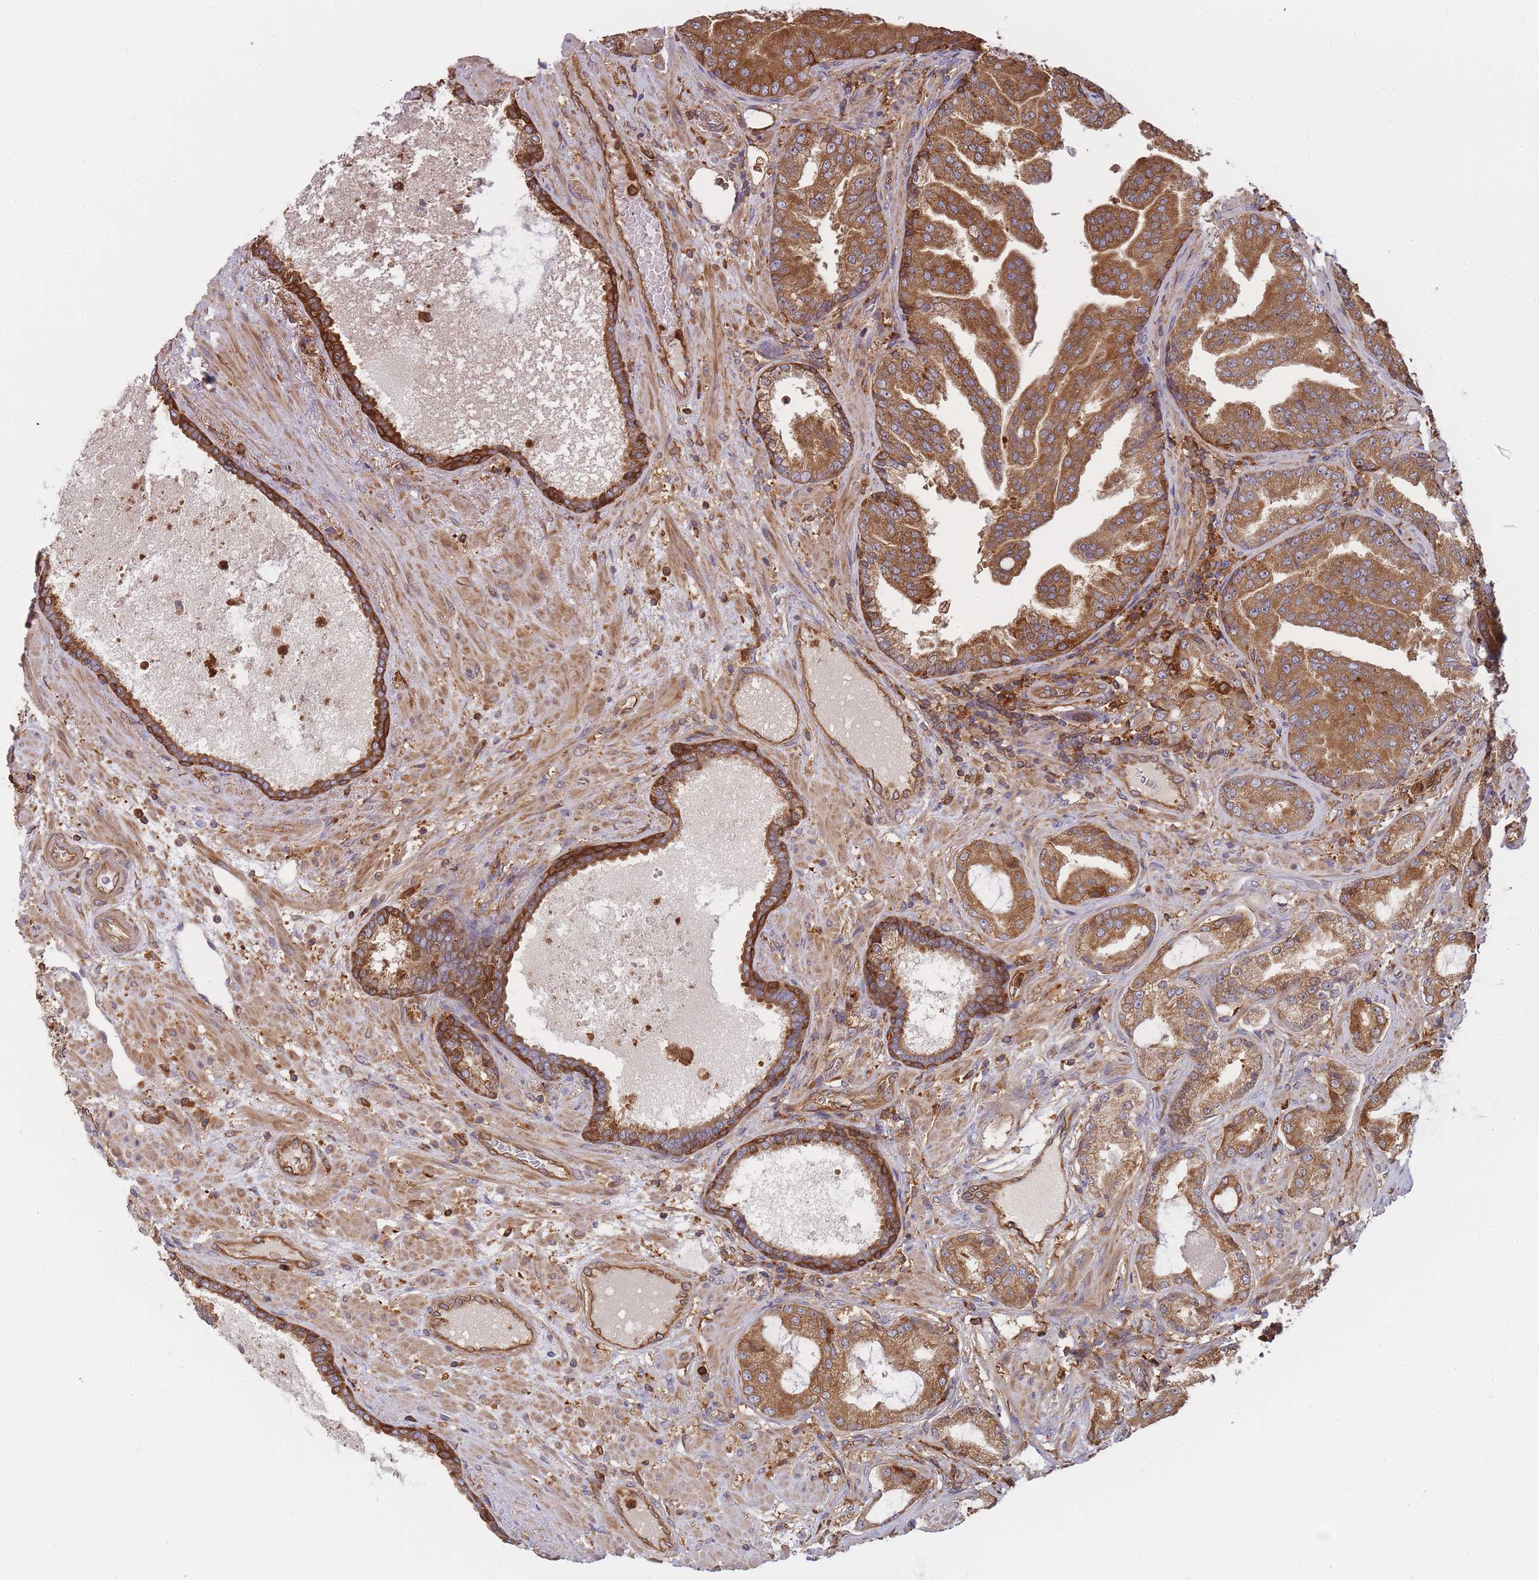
{"staining": {"intensity": "moderate", "quantity": ">75%", "location": "cytoplasmic/membranous"}, "tissue": "prostate cancer", "cell_type": "Tumor cells", "image_type": "cancer", "snomed": [{"axis": "morphology", "description": "Adenocarcinoma, High grade"}, {"axis": "topography", "description": "Prostate"}], "caption": "Protein staining of prostate cancer (adenocarcinoma (high-grade)) tissue reveals moderate cytoplasmic/membranous staining in approximately >75% of tumor cells.", "gene": "SLC4A9", "patient": {"sex": "male", "age": 68}}